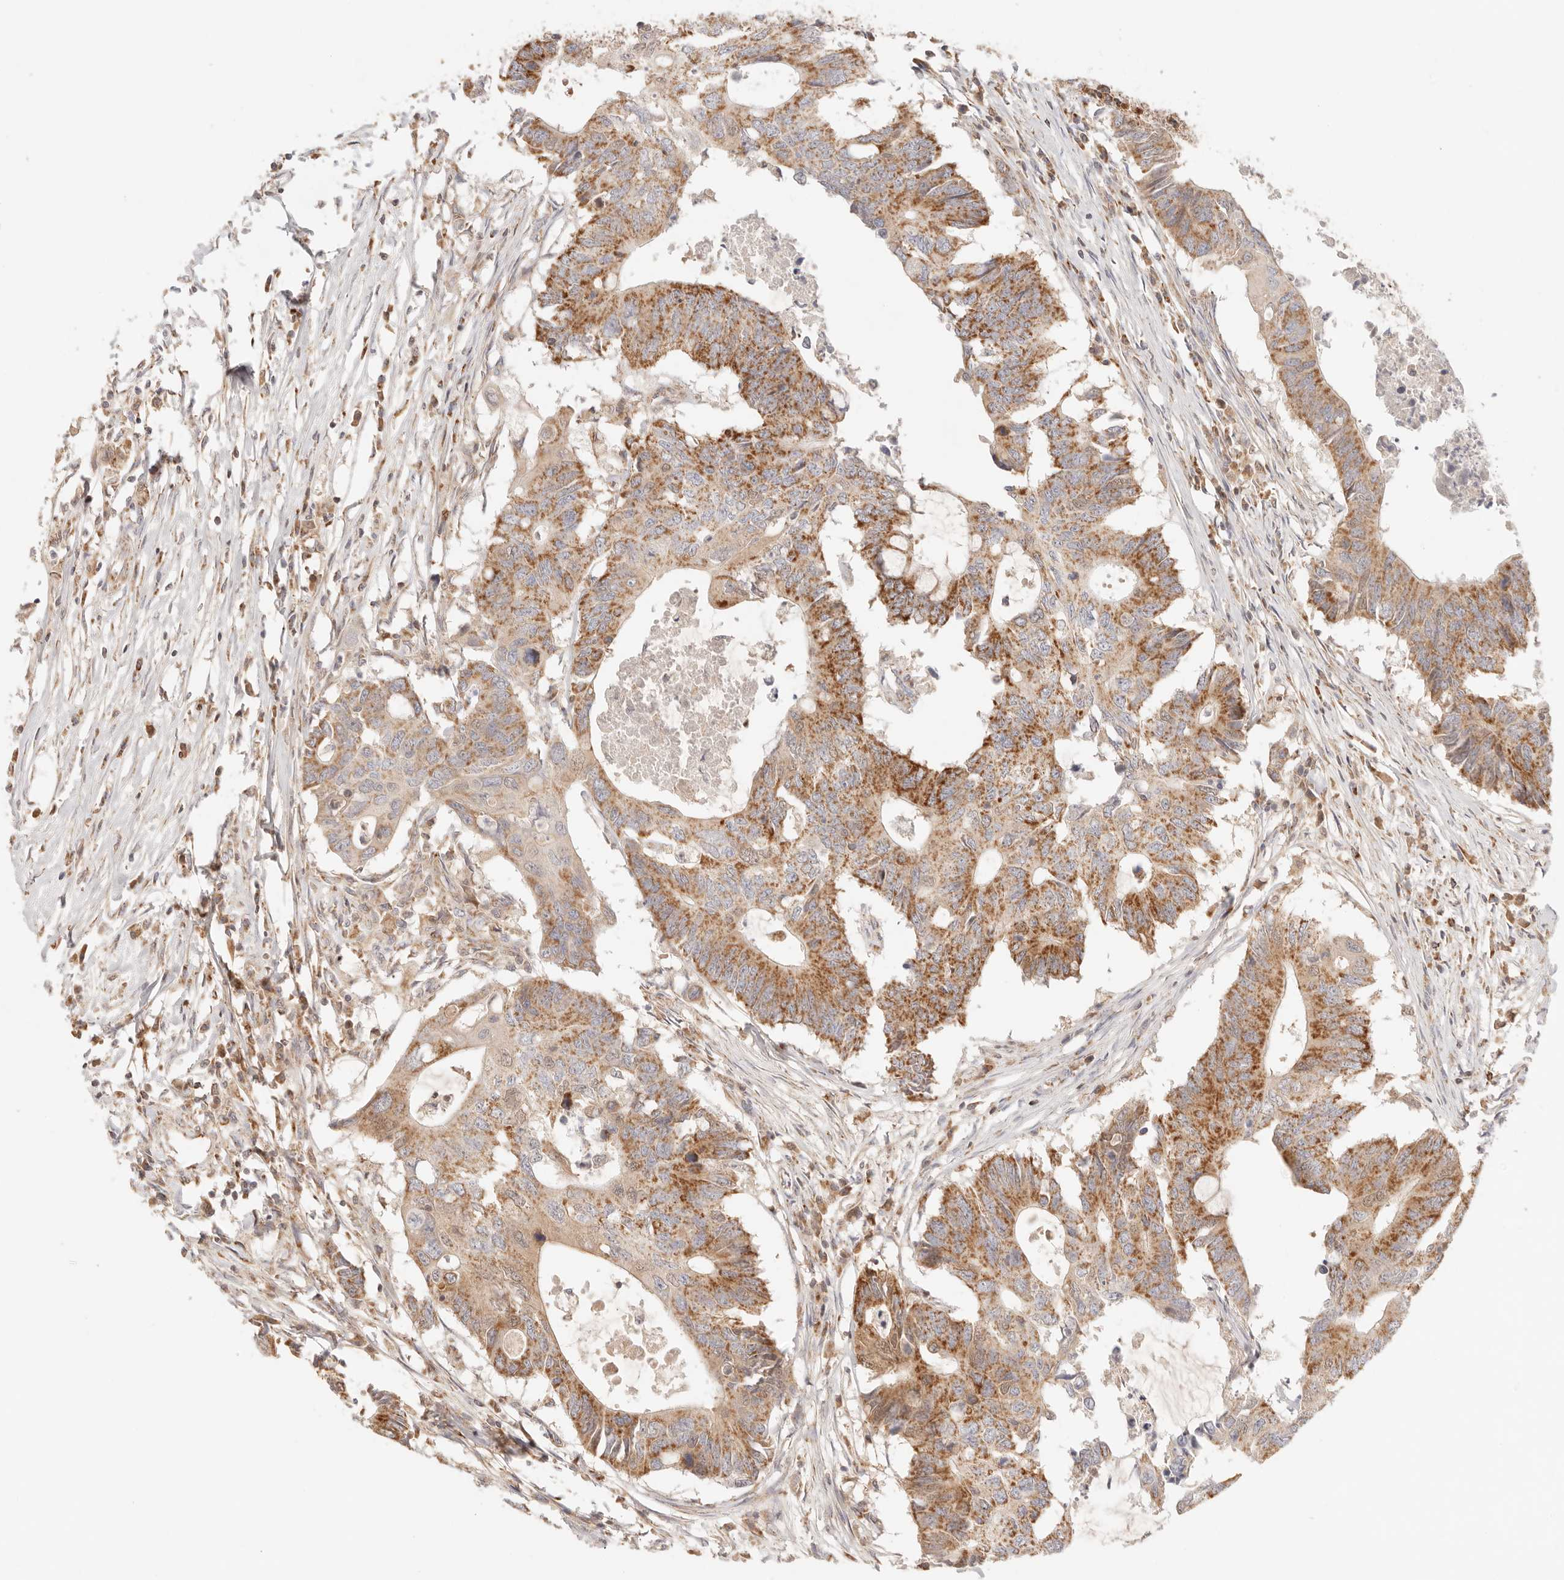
{"staining": {"intensity": "moderate", "quantity": ">75%", "location": "cytoplasmic/membranous"}, "tissue": "colorectal cancer", "cell_type": "Tumor cells", "image_type": "cancer", "snomed": [{"axis": "morphology", "description": "Adenocarcinoma, NOS"}, {"axis": "topography", "description": "Colon"}], "caption": "This photomicrograph displays adenocarcinoma (colorectal) stained with IHC to label a protein in brown. The cytoplasmic/membranous of tumor cells show moderate positivity for the protein. Nuclei are counter-stained blue.", "gene": "COA6", "patient": {"sex": "male", "age": 71}}